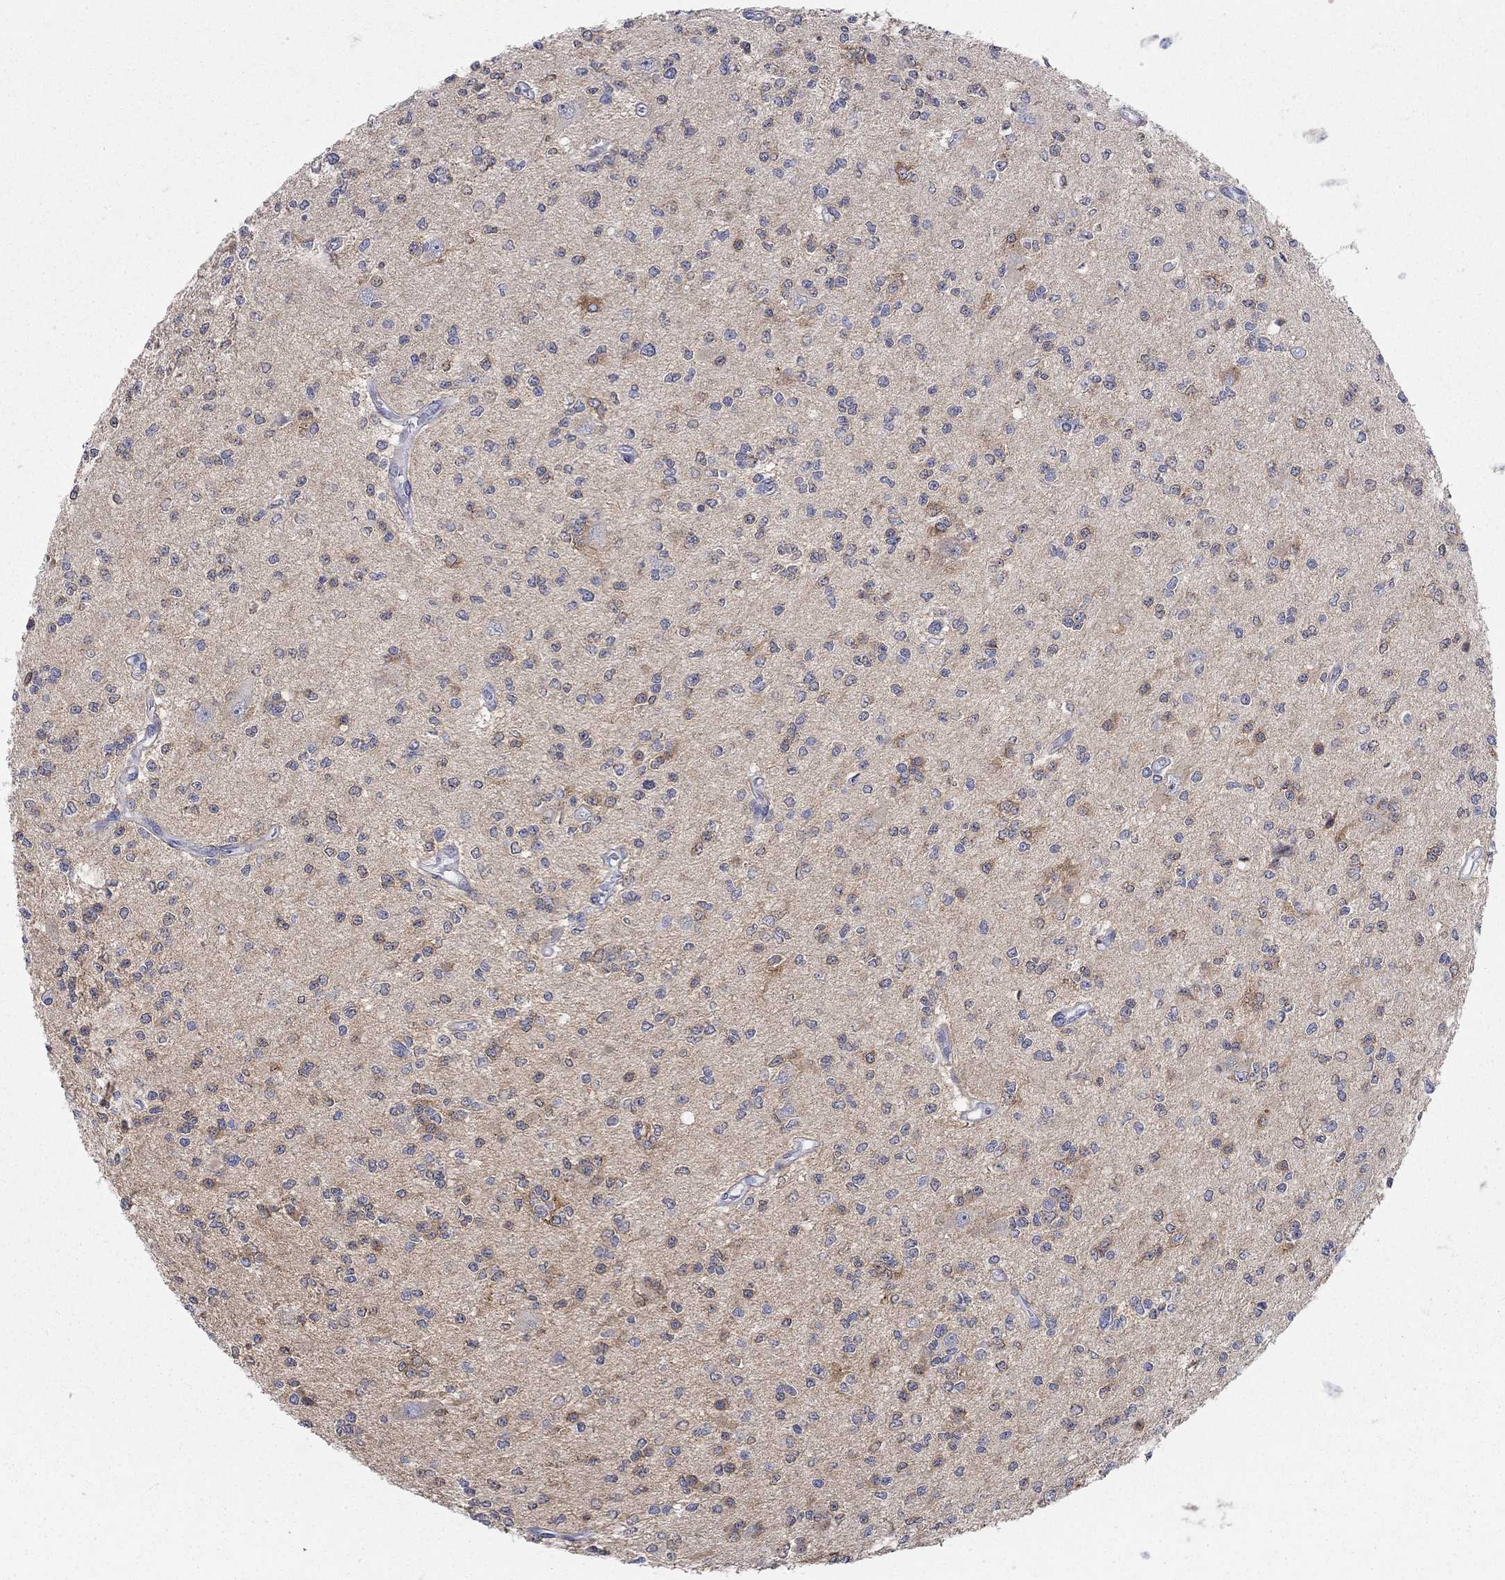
{"staining": {"intensity": "strong", "quantity": "<25%", "location": "cytoplasmic/membranous"}, "tissue": "glioma", "cell_type": "Tumor cells", "image_type": "cancer", "snomed": [{"axis": "morphology", "description": "Glioma, malignant, Low grade"}, {"axis": "topography", "description": "Brain"}], "caption": "Low-grade glioma (malignant) stained with a brown dye demonstrates strong cytoplasmic/membranous positive positivity in about <25% of tumor cells.", "gene": "WASF3", "patient": {"sex": "male", "age": 67}}